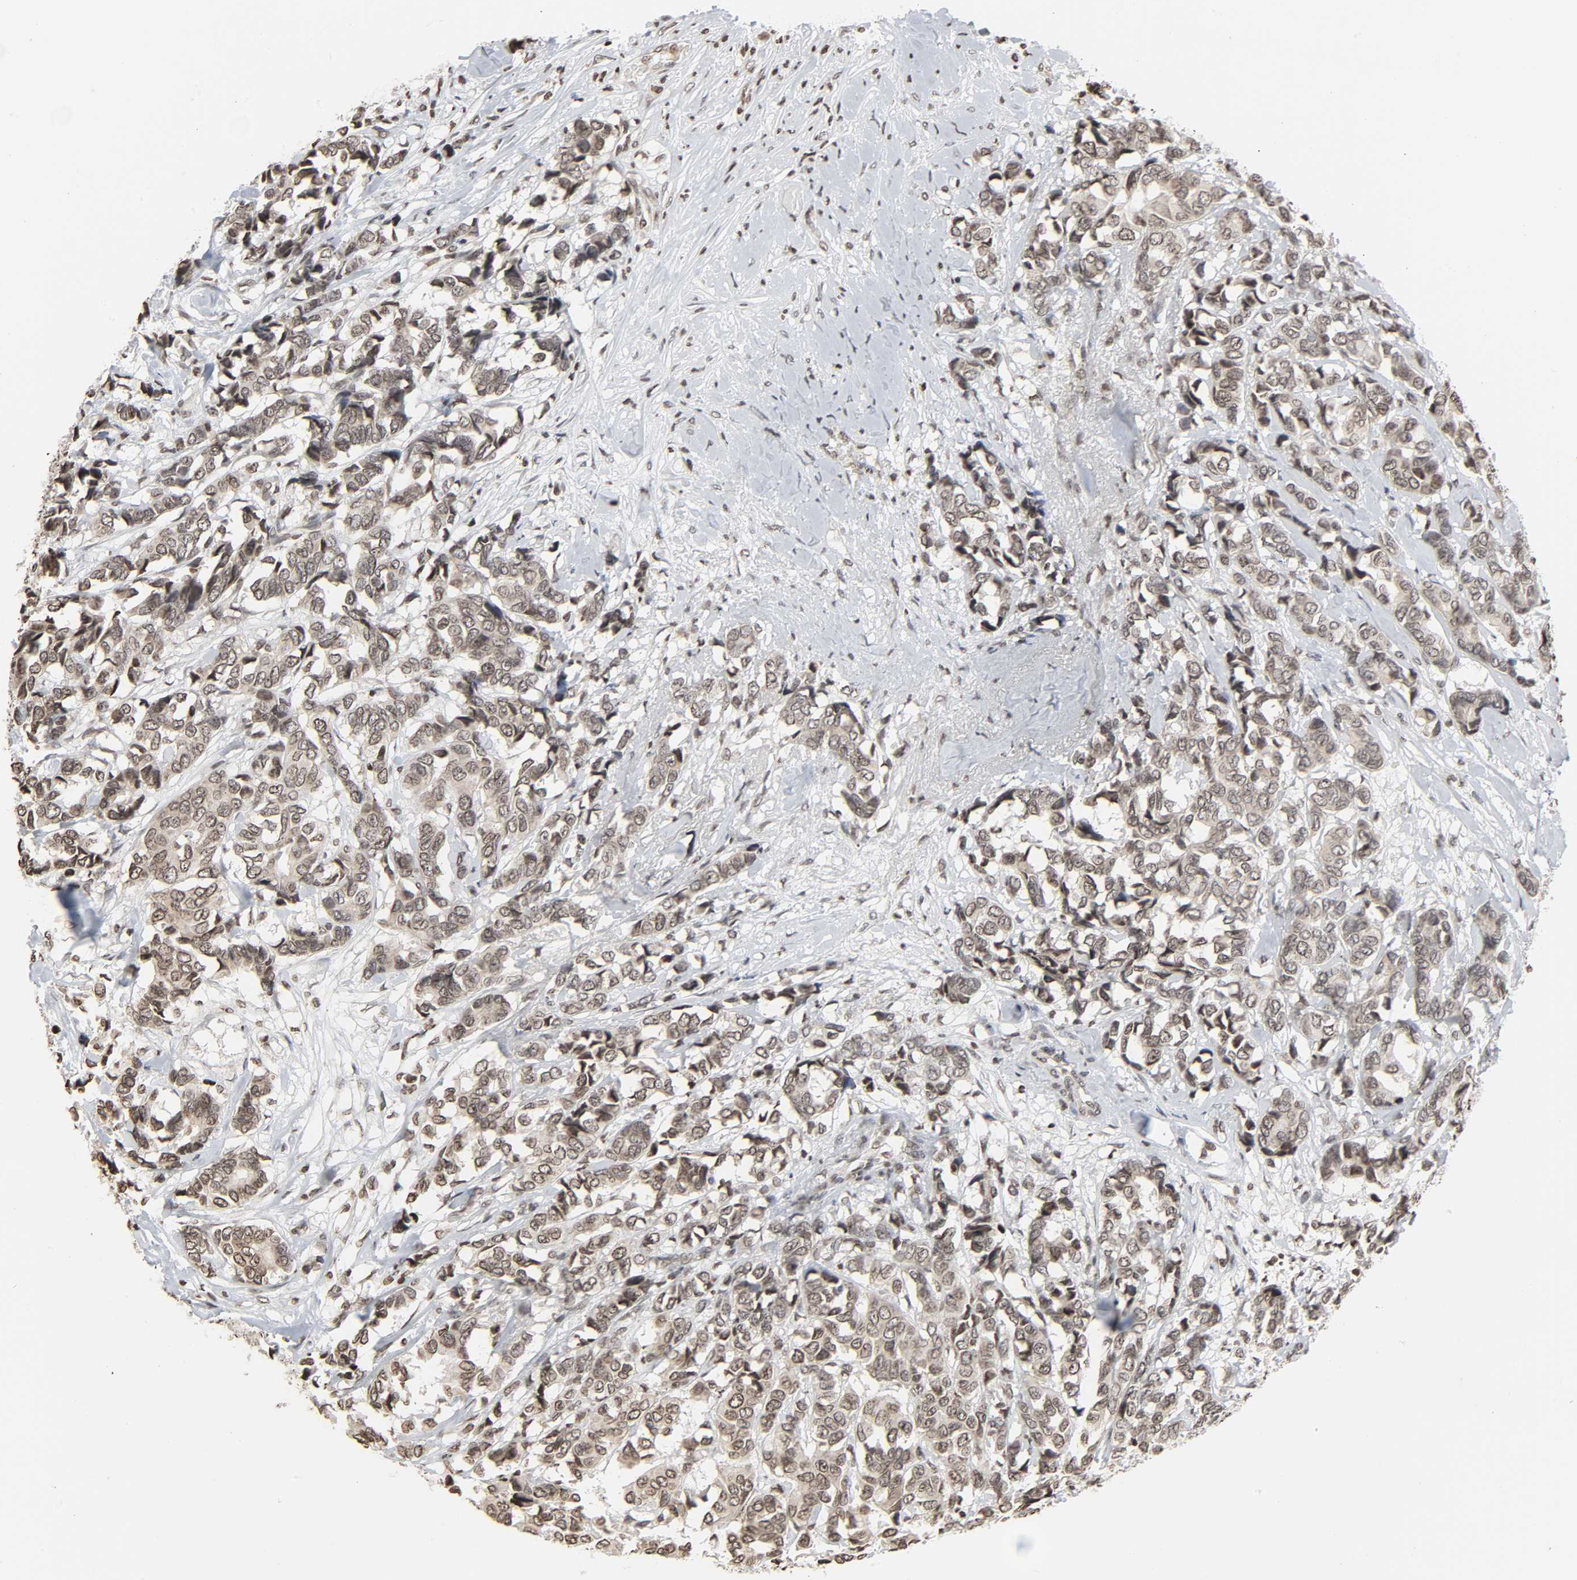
{"staining": {"intensity": "moderate", "quantity": ">75%", "location": "nuclear"}, "tissue": "breast cancer", "cell_type": "Tumor cells", "image_type": "cancer", "snomed": [{"axis": "morphology", "description": "Duct carcinoma"}, {"axis": "topography", "description": "Breast"}], "caption": "IHC image of neoplastic tissue: human breast invasive ductal carcinoma stained using immunohistochemistry displays medium levels of moderate protein expression localized specifically in the nuclear of tumor cells, appearing as a nuclear brown color.", "gene": "ELAVL1", "patient": {"sex": "female", "age": 87}}